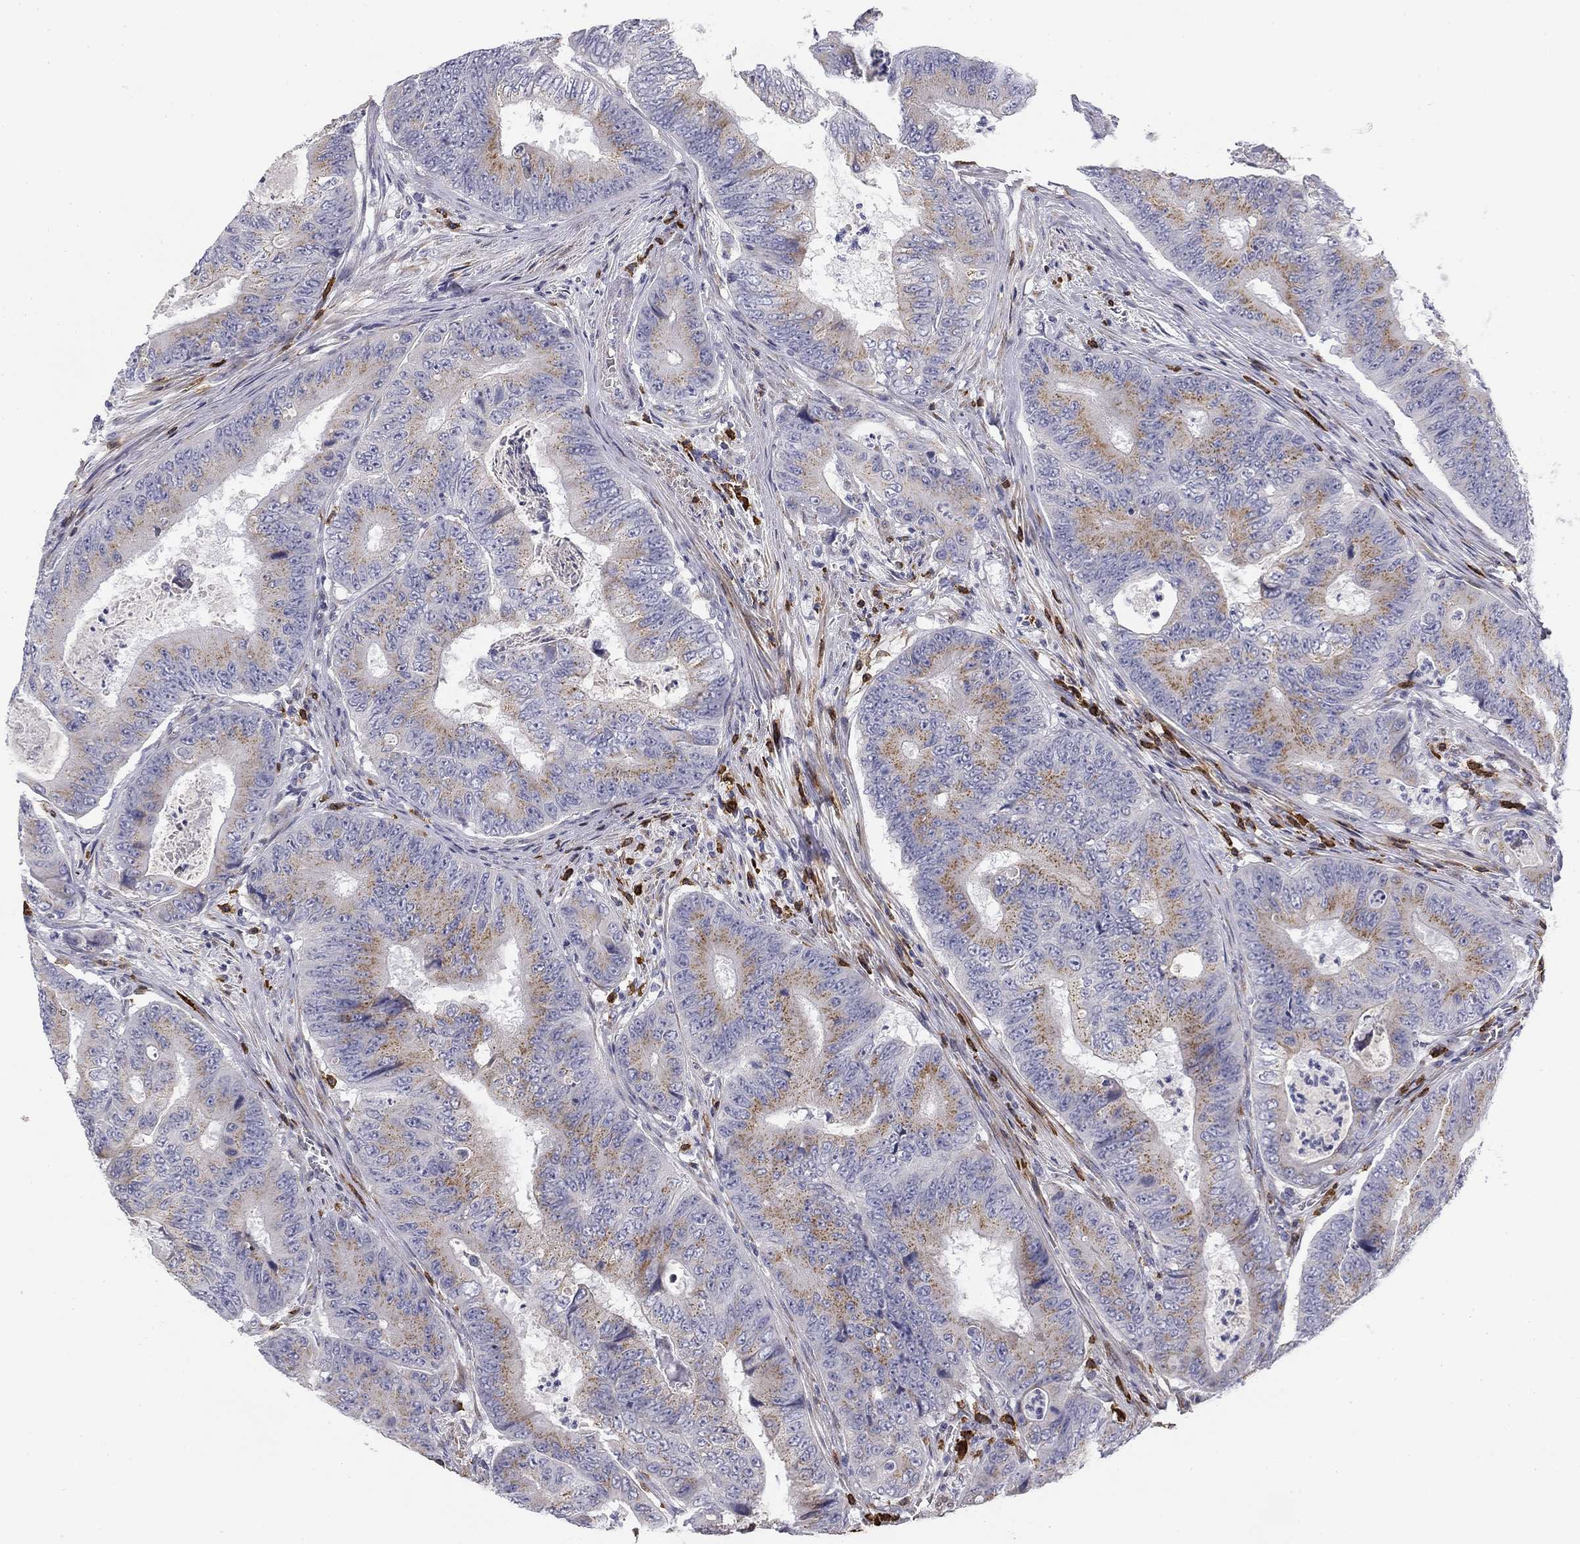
{"staining": {"intensity": "weak", "quantity": "25%-75%", "location": "cytoplasmic/membranous"}, "tissue": "colorectal cancer", "cell_type": "Tumor cells", "image_type": "cancer", "snomed": [{"axis": "morphology", "description": "Adenocarcinoma, NOS"}, {"axis": "topography", "description": "Colon"}], "caption": "The histopathology image displays a brown stain indicating the presence of a protein in the cytoplasmic/membranous of tumor cells in adenocarcinoma (colorectal). (brown staining indicates protein expression, while blue staining denotes nuclei).", "gene": "TRAT1", "patient": {"sex": "female", "age": 48}}